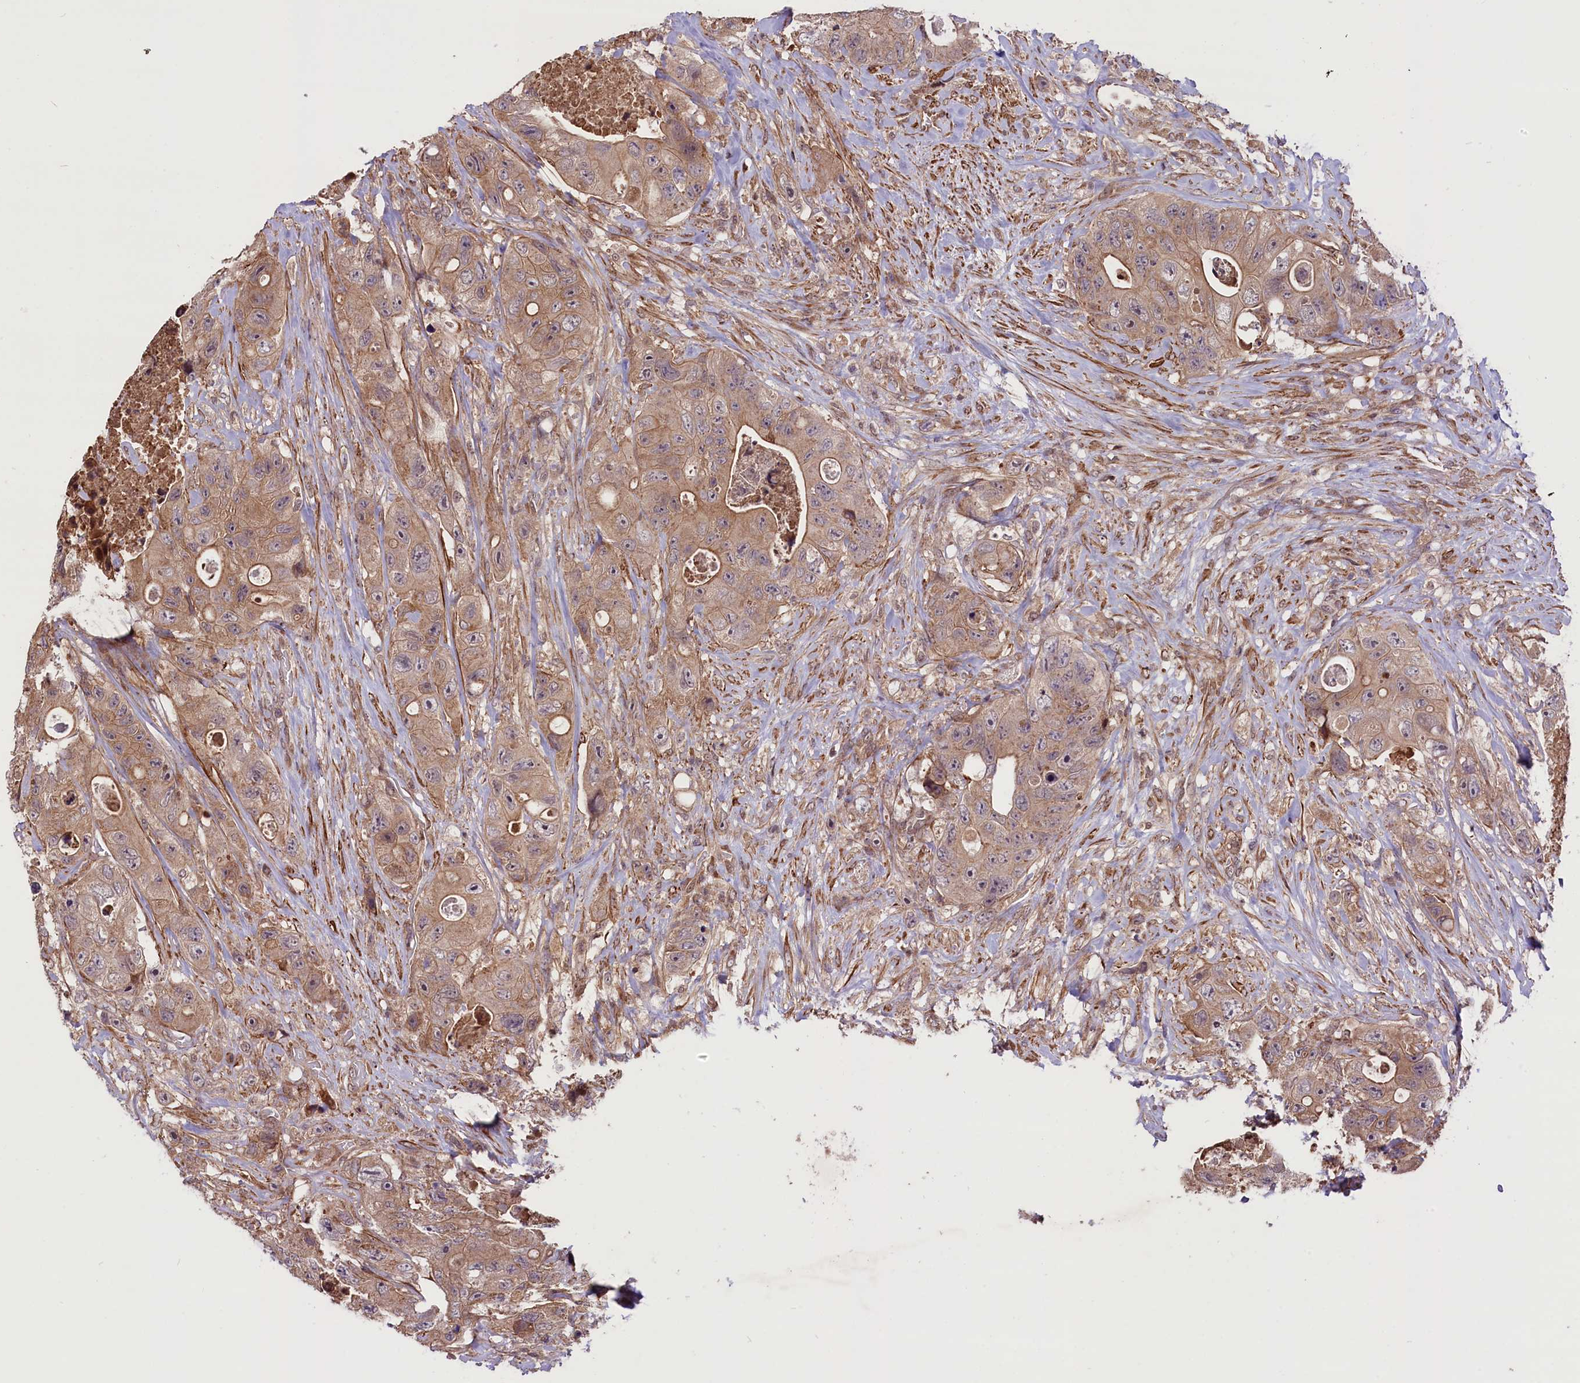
{"staining": {"intensity": "moderate", "quantity": ">75%", "location": "cytoplasmic/membranous"}, "tissue": "colorectal cancer", "cell_type": "Tumor cells", "image_type": "cancer", "snomed": [{"axis": "morphology", "description": "Adenocarcinoma, NOS"}, {"axis": "topography", "description": "Colon"}], "caption": "Human adenocarcinoma (colorectal) stained with a brown dye exhibits moderate cytoplasmic/membranous positive positivity in about >75% of tumor cells.", "gene": "HDAC5", "patient": {"sex": "female", "age": 46}}